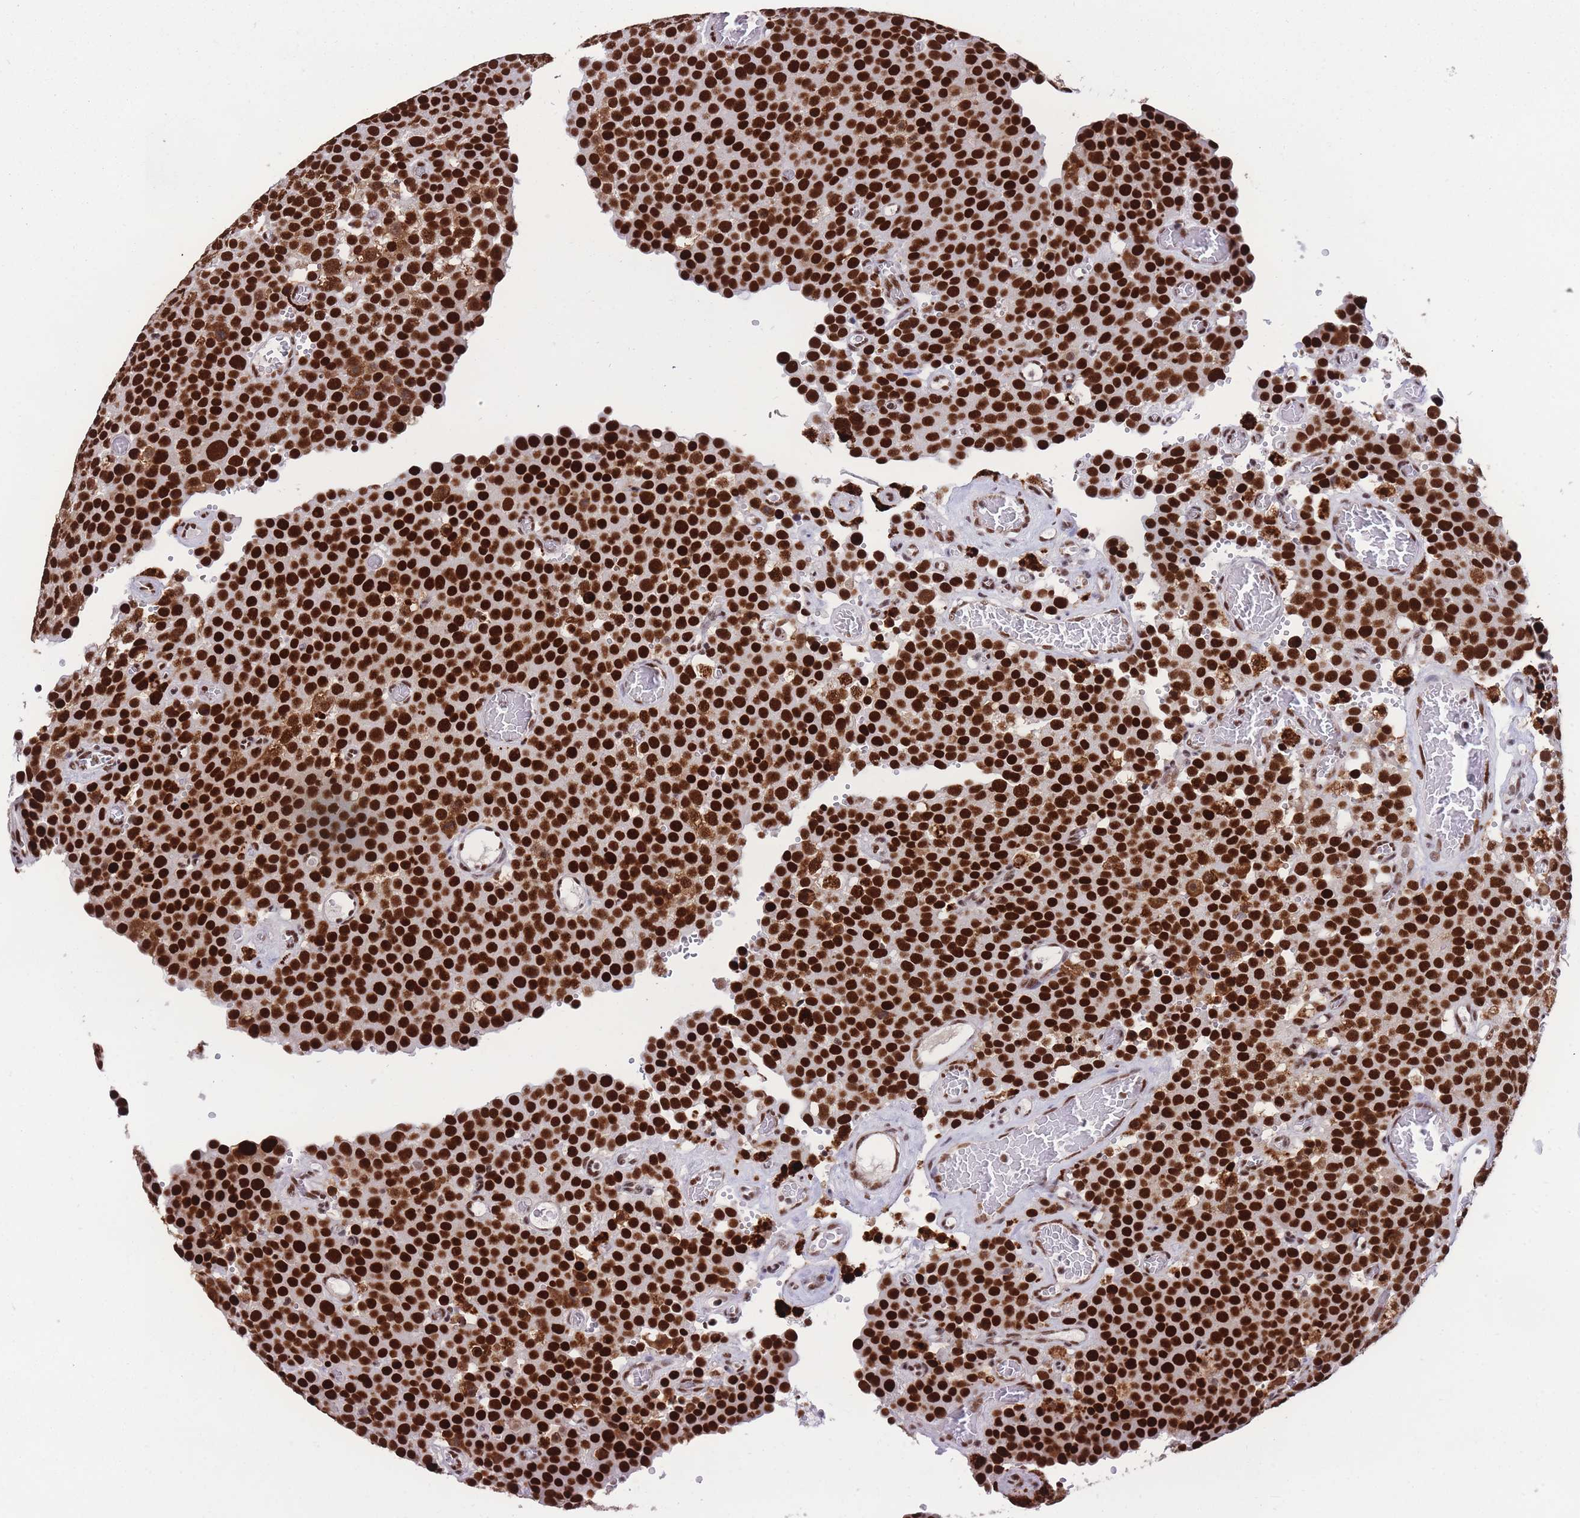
{"staining": {"intensity": "strong", "quantity": ">75%", "location": "nuclear"}, "tissue": "testis cancer", "cell_type": "Tumor cells", "image_type": "cancer", "snomed": [{"axis": "morphology", "description": "Normal tissue, NOS"}, {"axis": "morphology", "description": "Seminoma, NOS"}, {"axis": "topography", "description": "Testis"}], "caption": "Brown immunohistochemical staining in testis cancer (seminoma) exhibits strong nuclear positivity in about >75% of tumor cells.", "gene": "PRPF19", "patient": {"sex": "male", "age": 71}}